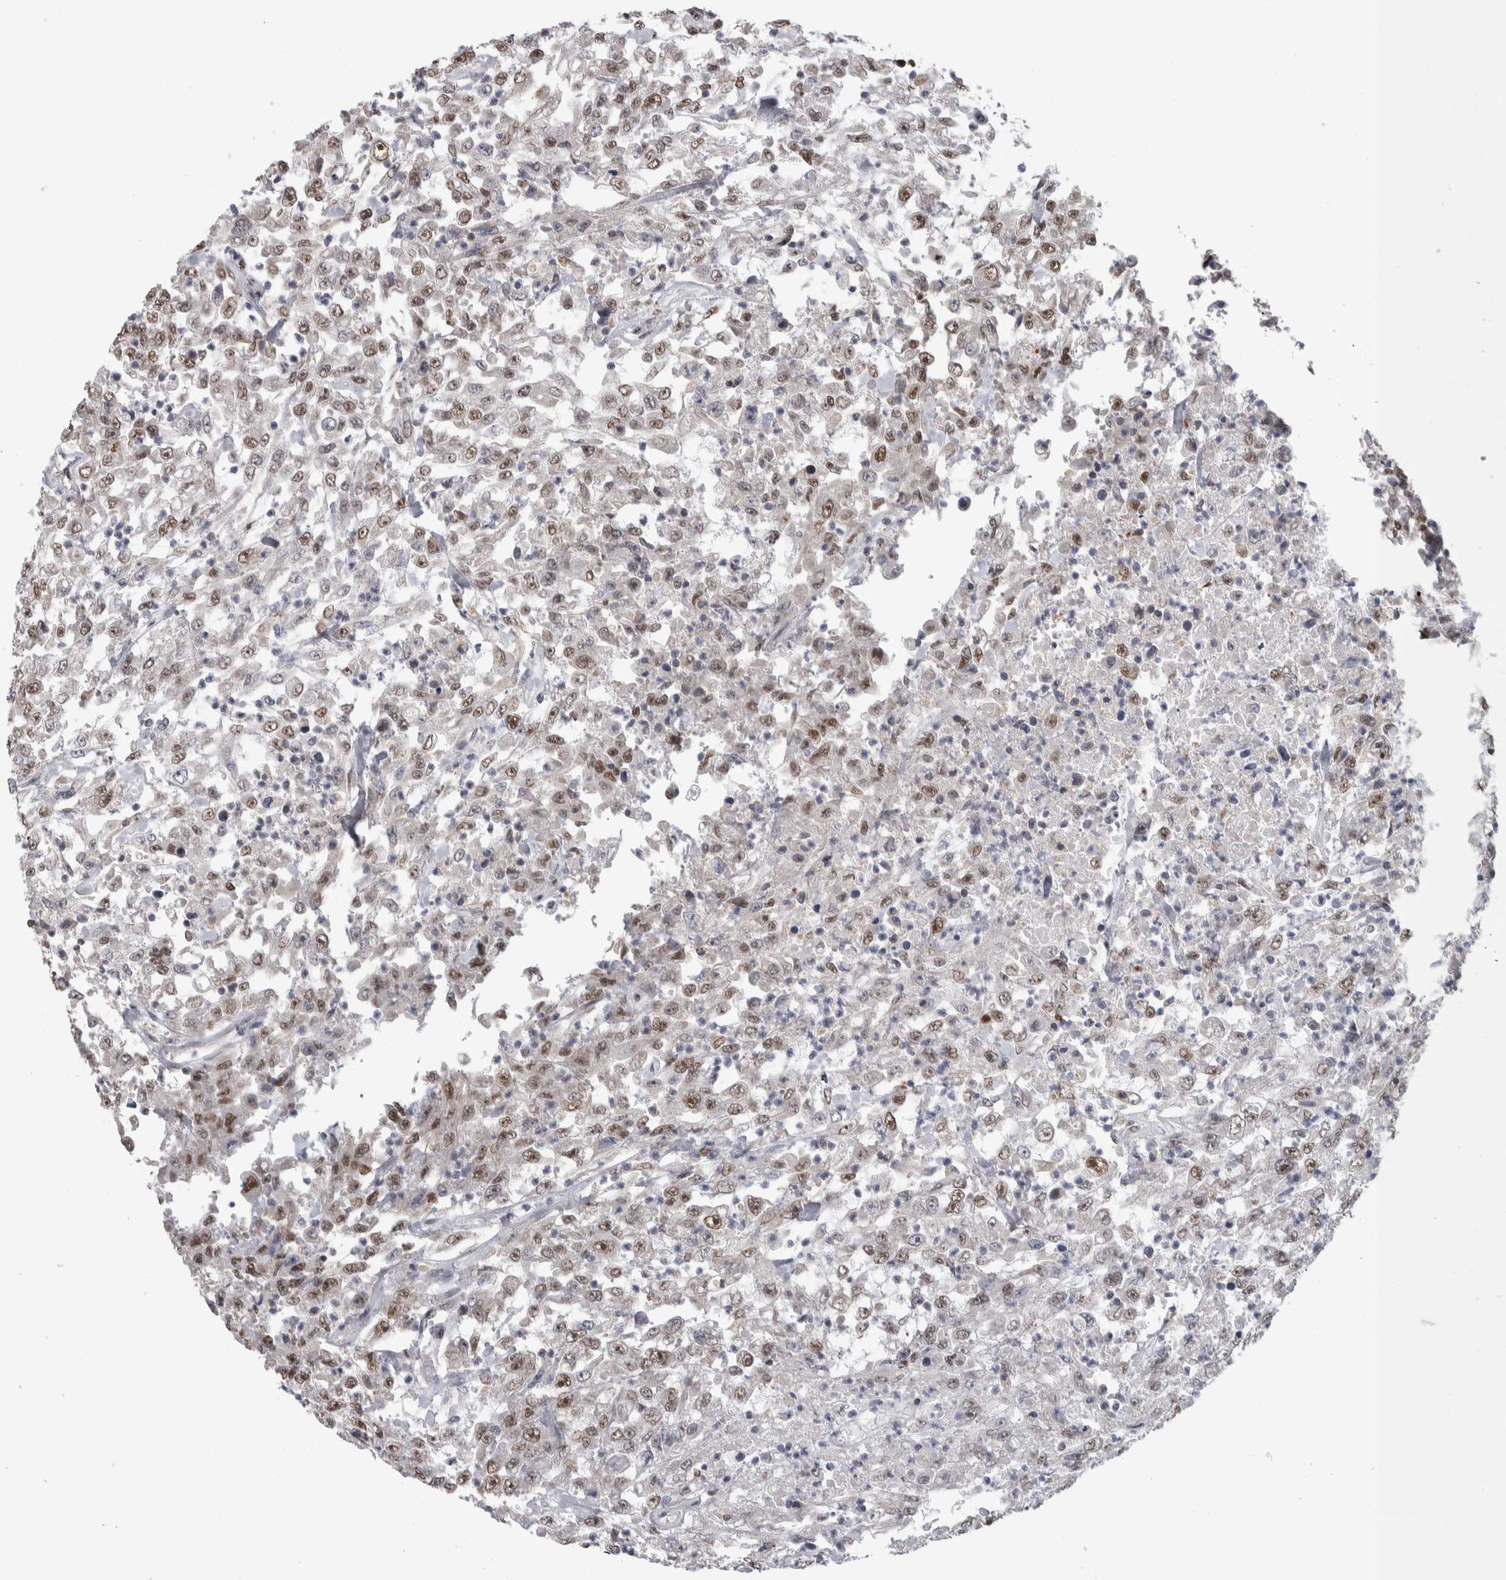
{"staining": {"intensity": "moderate", "quantity": ">75%", "location": "nuclear"}, "tissue": "urothelial cancer", "cell_type": "Tumor cells", "image_type": "cancer", "snomed": [{"axis": "morphology", "description": "Urothelial carcinoma, High grade"}, {"axis": "topography", "description": "Urinary bladder"}], "caption": "DAB immunohistochemical staining of human urothelial carcinoma (high-grade) exhibits moderate nuclear protein staining in approximately >75% of tumor cells.", "gene": "HEXIM2", "patient": {"sex": "male", "age": 46}}